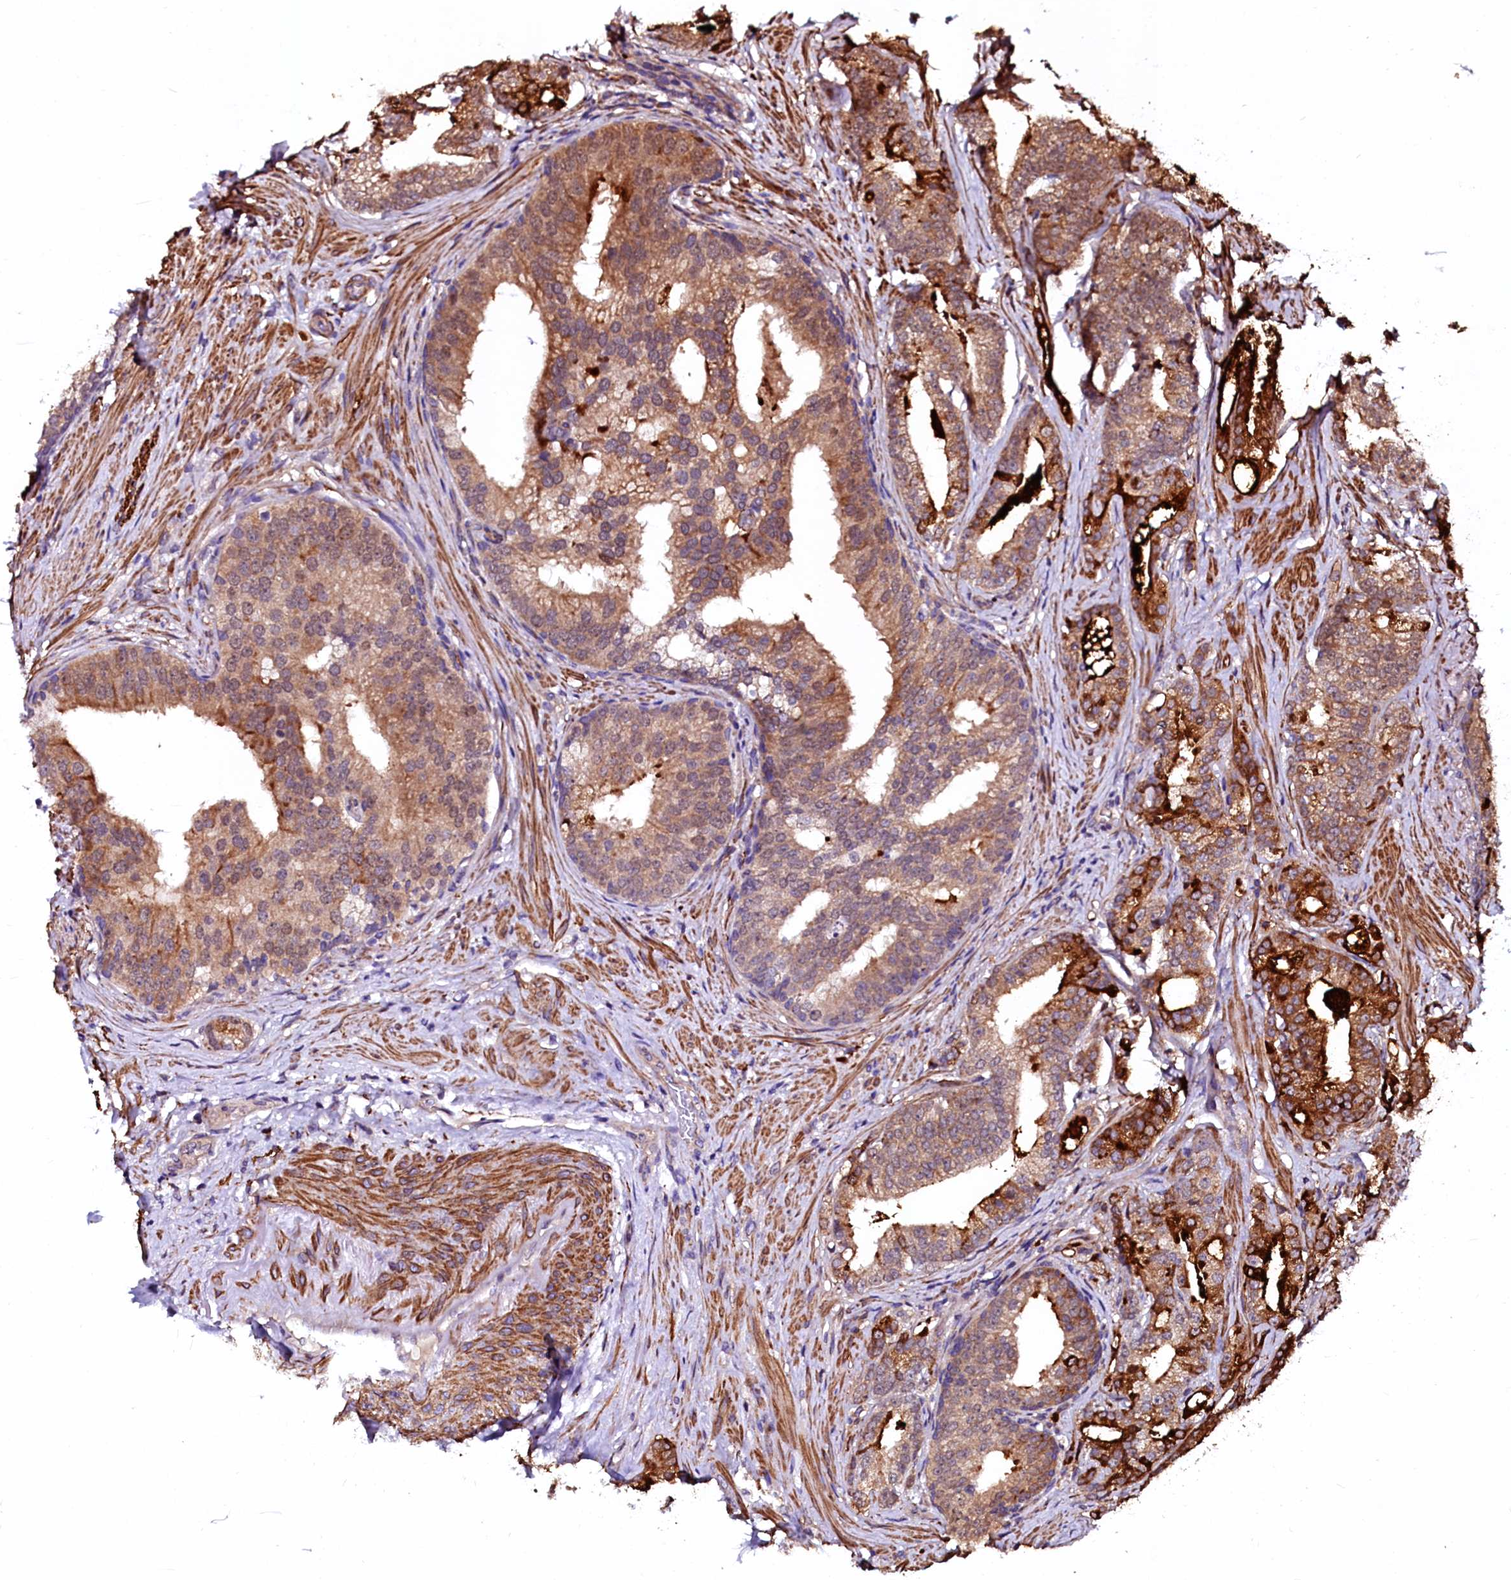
{"staining": {"intensity": "moderate", "quantity": ">75%", "location": "cytoplasmic/membranous"}, "tissue": "prostate cancer", "cell_type": "Tumor cells", "image_type": "cancer", "snomed": [{"axis": "morphology", "description": "Adenocarcinoma, Low grade"}, {"axis": "topography", "description": "Prostate"}], "caption": "Protein staining displays moderate cytoplasmic/membranous staining in about >75% of tumor cells in prostate cancer.", "gene": "N4BP1", "patient": {"sex": "male", "age": 71}}